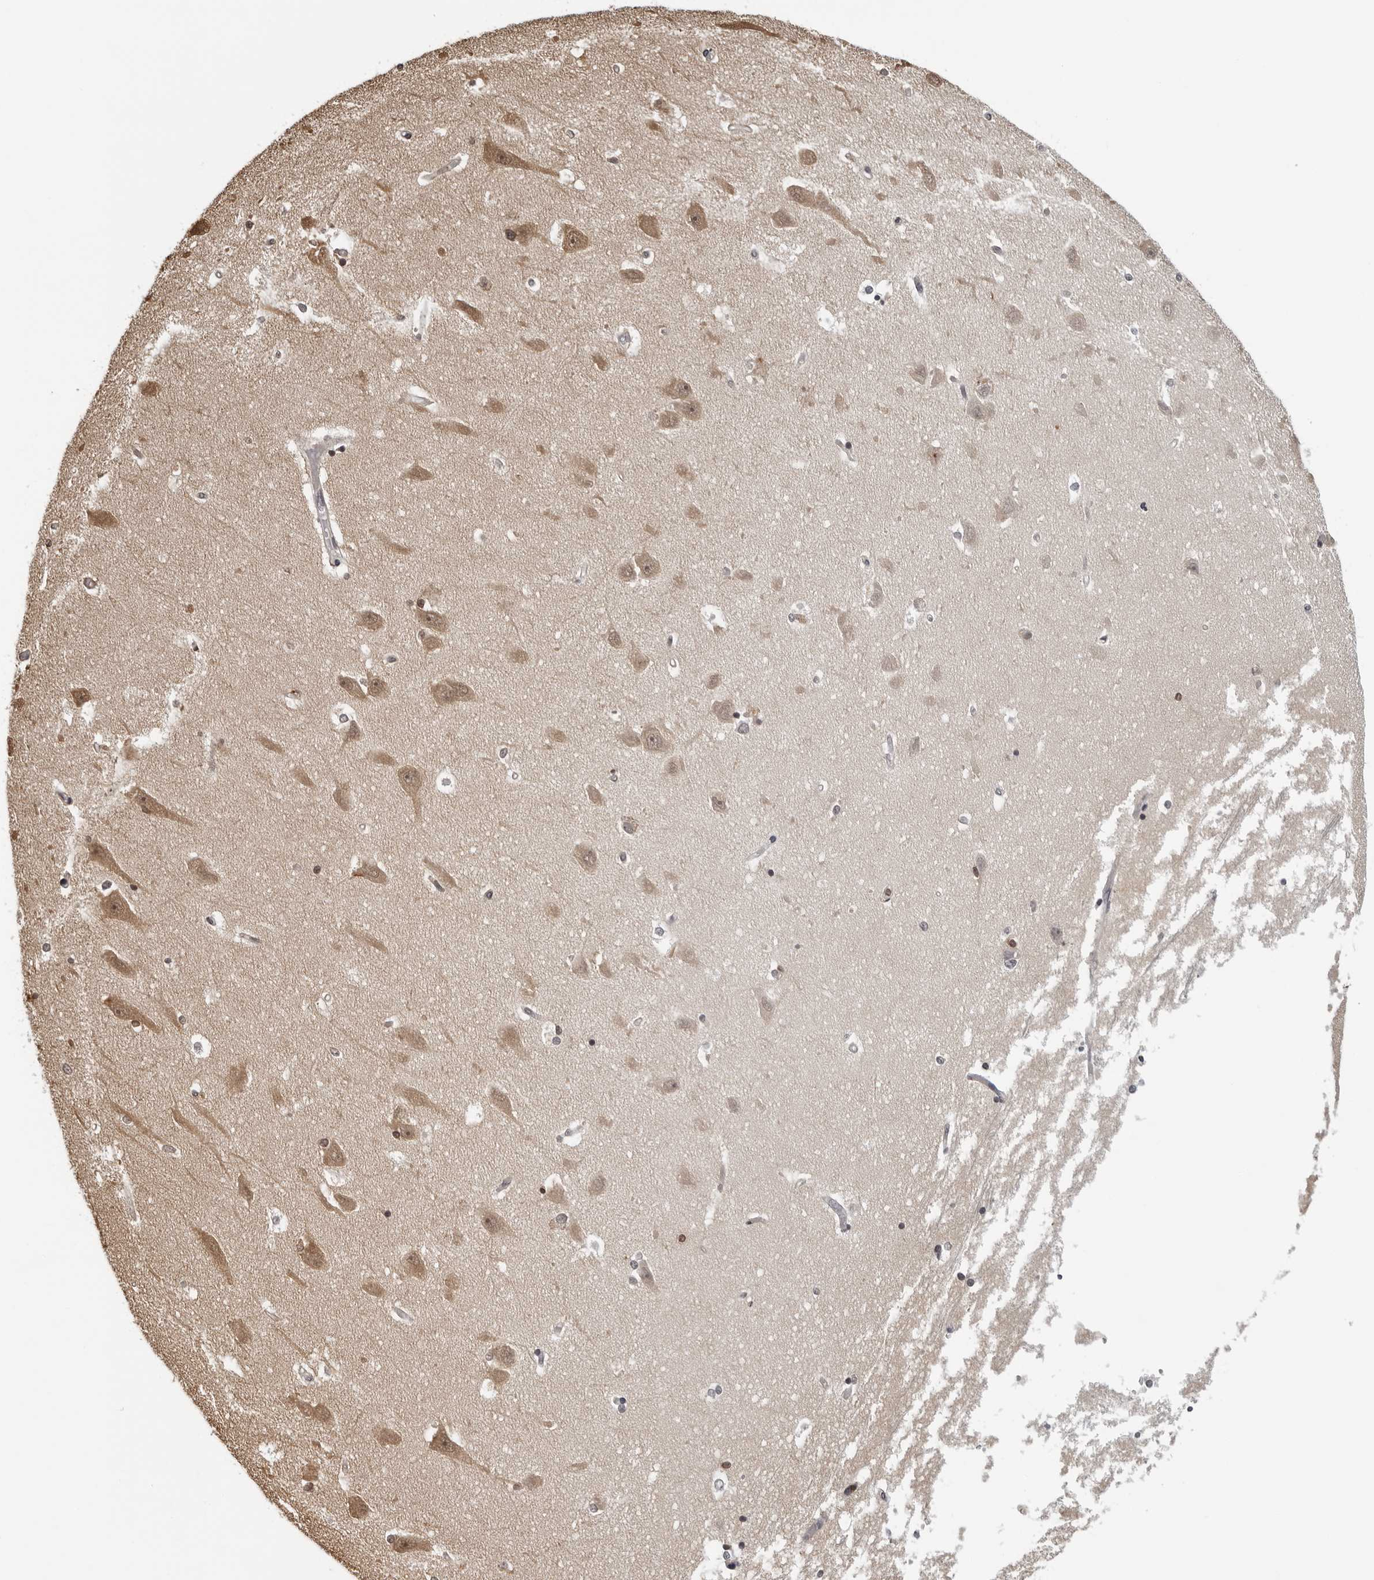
{"staining": {"intensity": "weak", "quantity": "<25%", "location": "nuclear"}, "tissue": "hippocampus", "cell_type": "Glial cells", "image_type": "normal", "snomed": [{"axis": "morphology", "description": "Normal tissue, NOS"}, {"axis": "topography", "description": "Hippocampus"}], "caption": "The micrograph shows no significant expression in glial cells of hippocampus.", "gene": "HSPH1", "patient": {"sex": "male", "age": 45}}